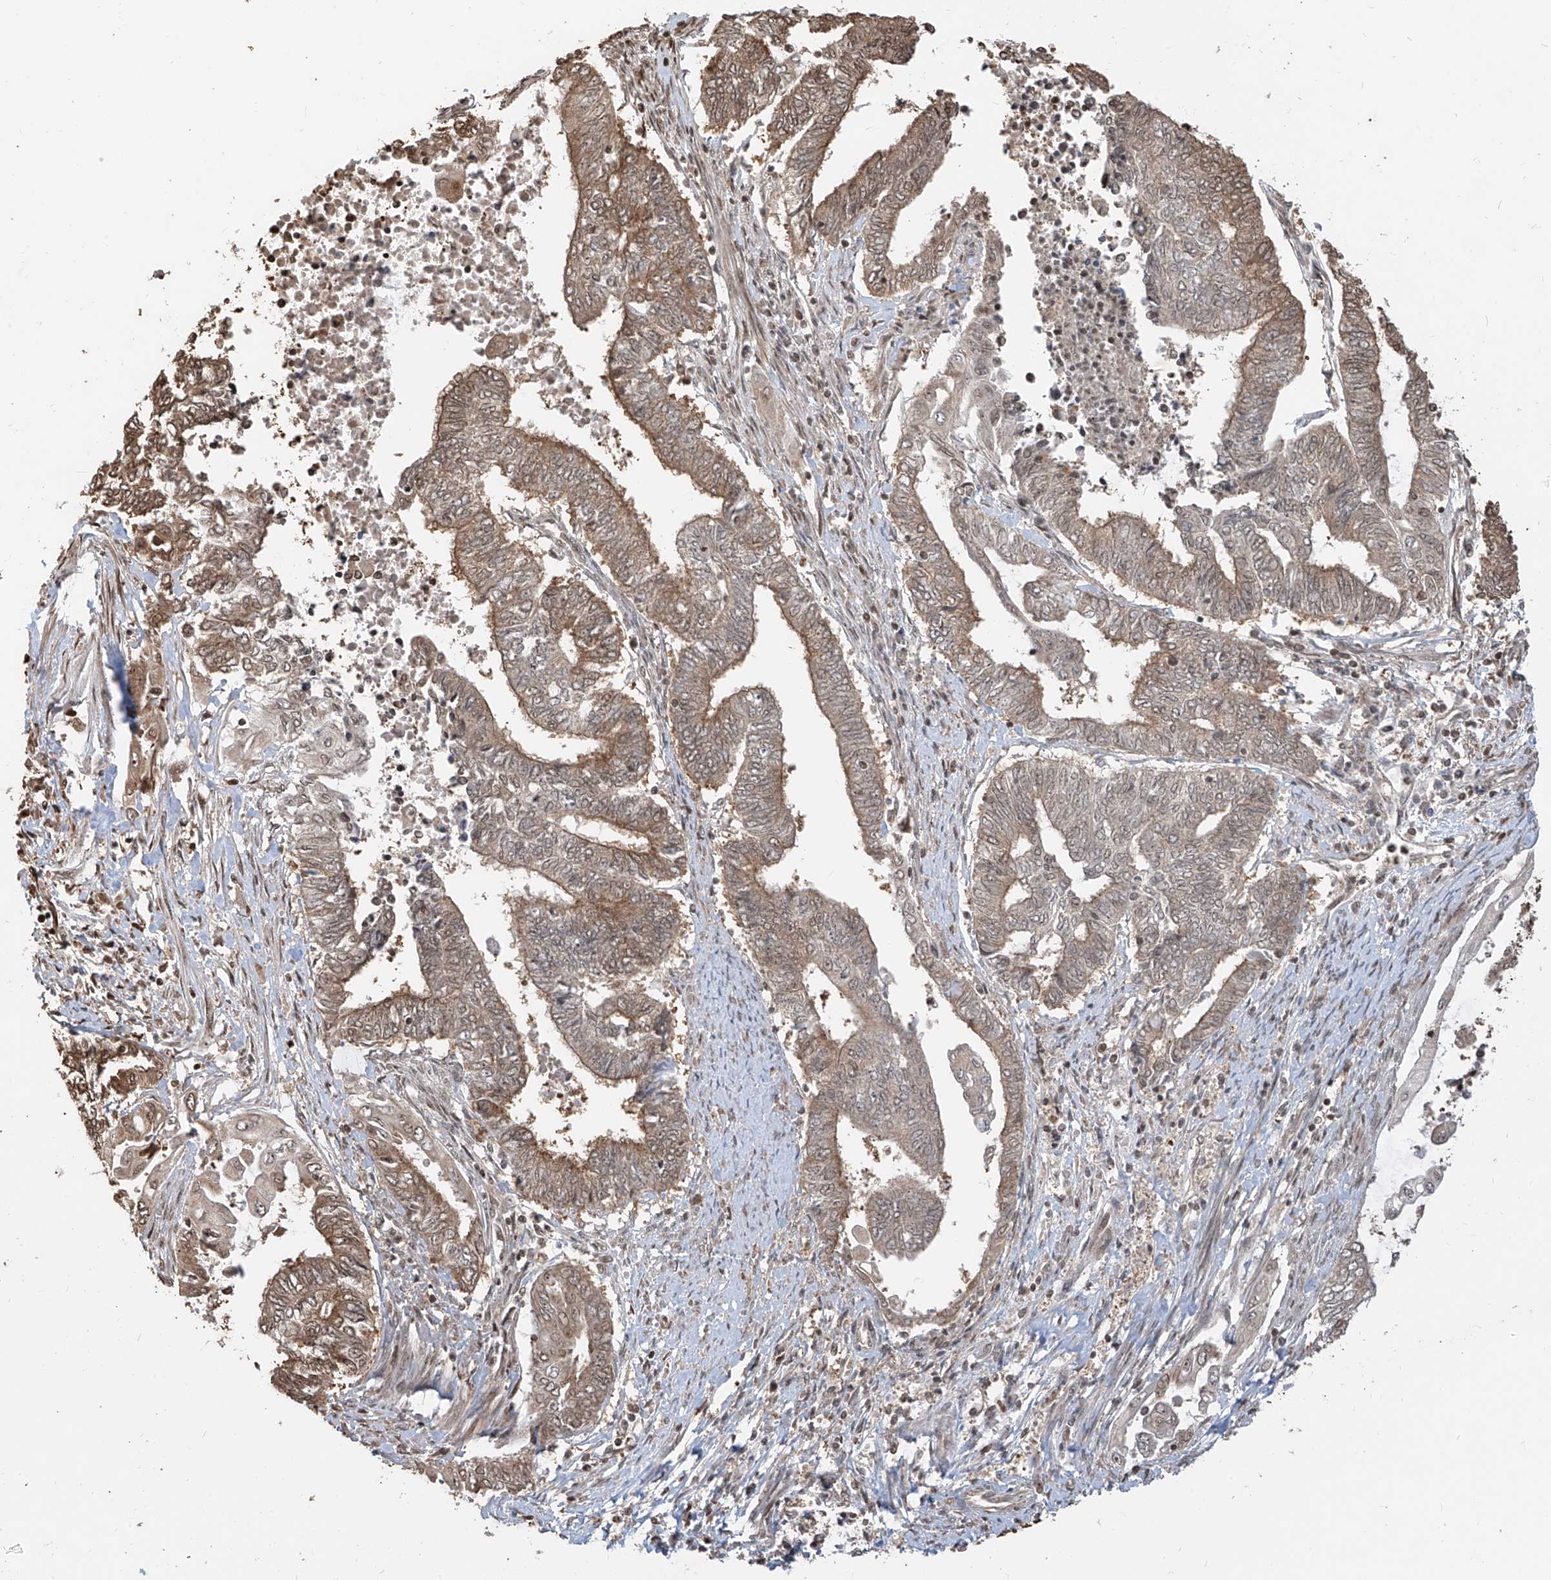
{"staining": {"intensity": "moderate", "quantity": ">75%", "location": "cytoplasmic/membranous,nuclear"}, "tissue": "endometrial cancer", "cell_type": "Tumor cells", "image_type": "cancer", "snomed": [{"axis": "morphology", "description": "Adenocarcinoma, NOS"}, {"axis": "topography", "description": "Uterus"}, {"axis": "topography", "description": "Endometrium"}], "caption": "A brown stain shows moderate cytoplasmic/membranous and nuclear positivity of a protein in endometrial adenocarcinoma tumor cells. (Brightfield microscopy of DAB IHC at high magnification).", "gene": "VMP1", "patient": {"sex": "female", "age": 70}}